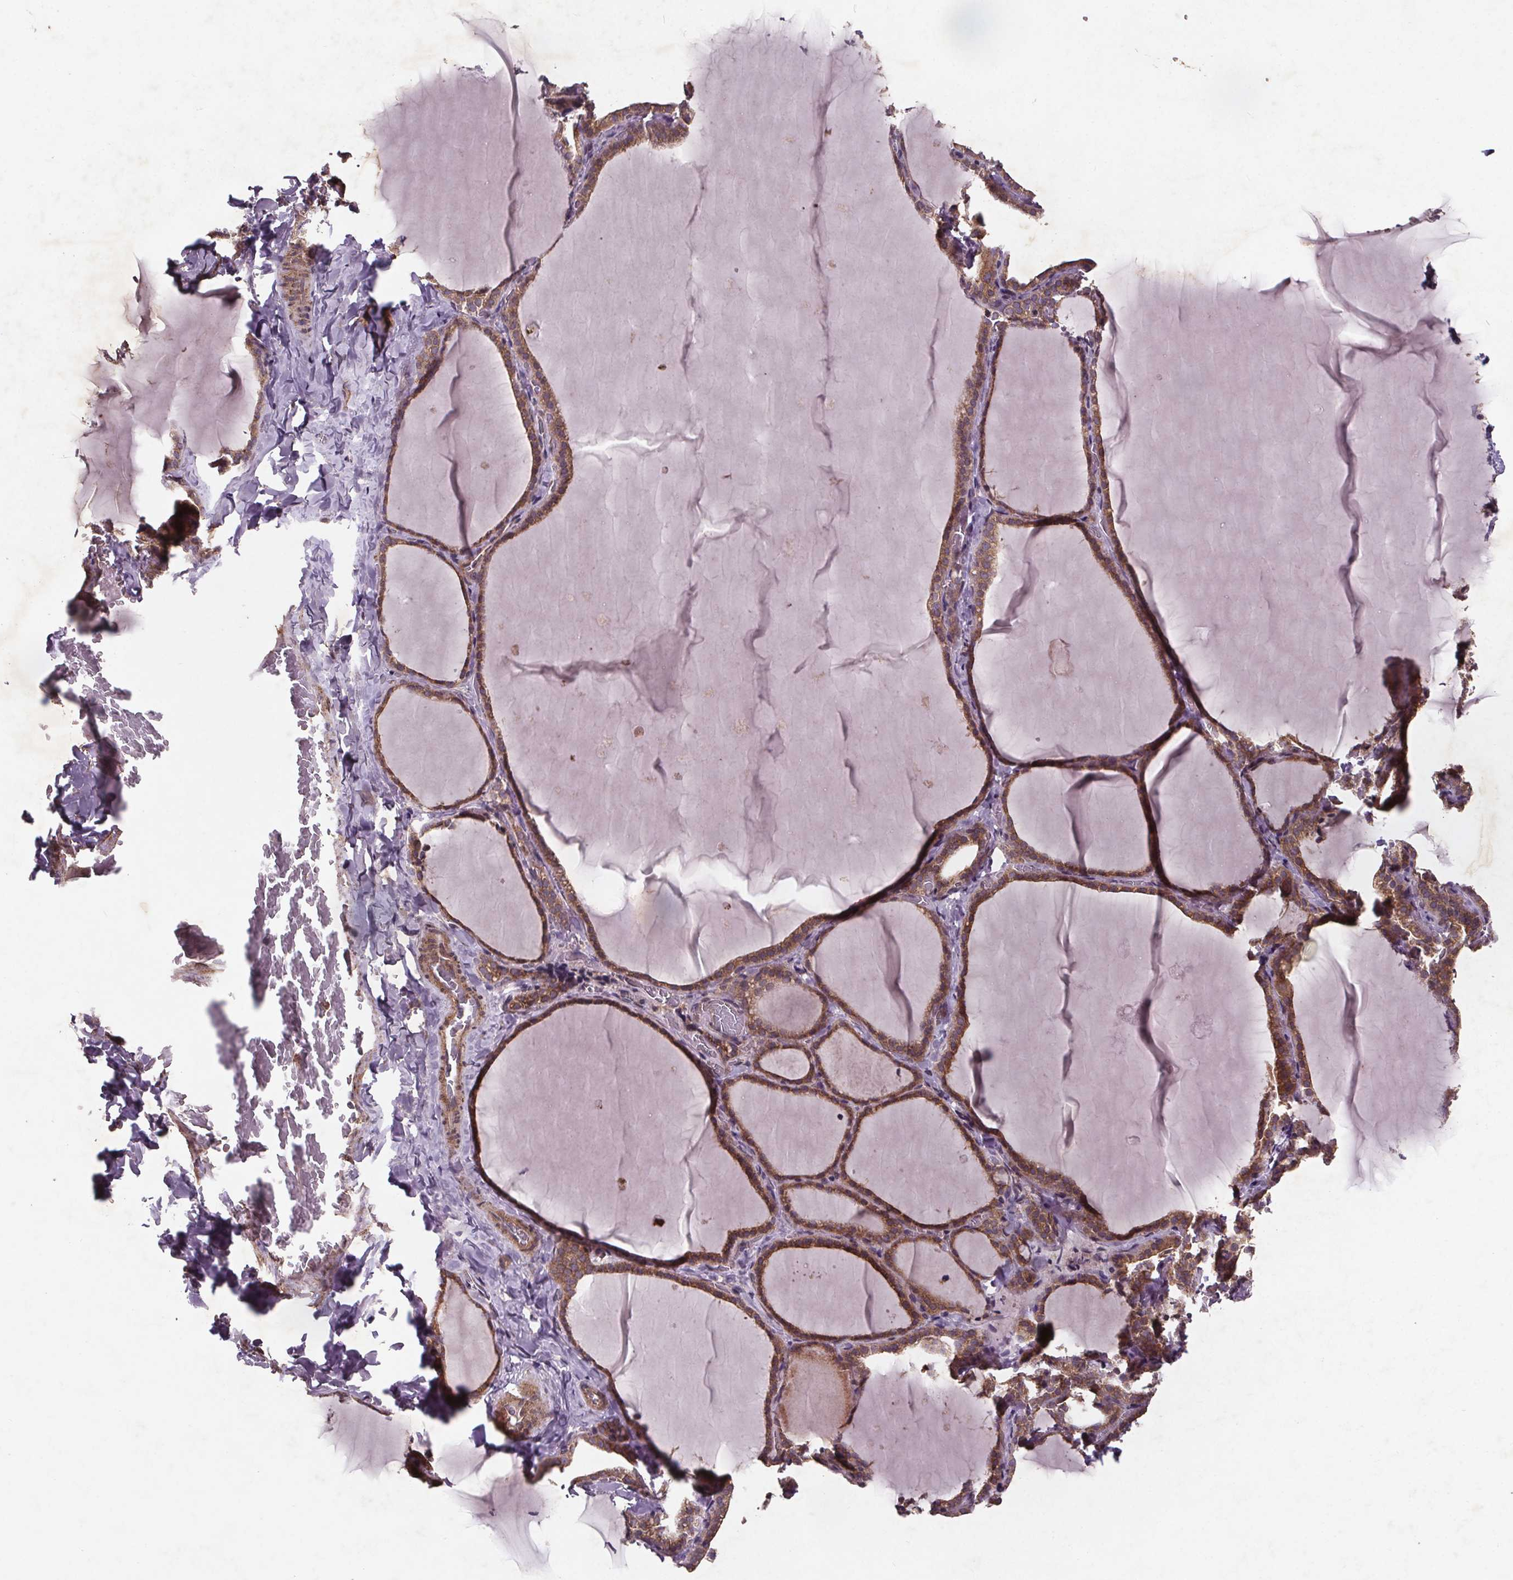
{"staining": {"intensity": "moderate", "quantity": ">75%", "location": "cytoplasmic/membranous"}, "tissue": "thyroid gland", "cell_type": "Glandular cells", "image_type": "normal", "snomed": [{"axis": "morphology", "description": "Normal tissue, NOS"}, {"axis": "topography", "description": "Thyroid gland"}], "caption": "Normal thyroid gland demonstrates moderate cytoplasmic/membranous positivity in about >75% of glandular cells, visualized by immunohistochemistry.", "gene": "STRN3", "patient": {"sex": "female", "age": 22}}